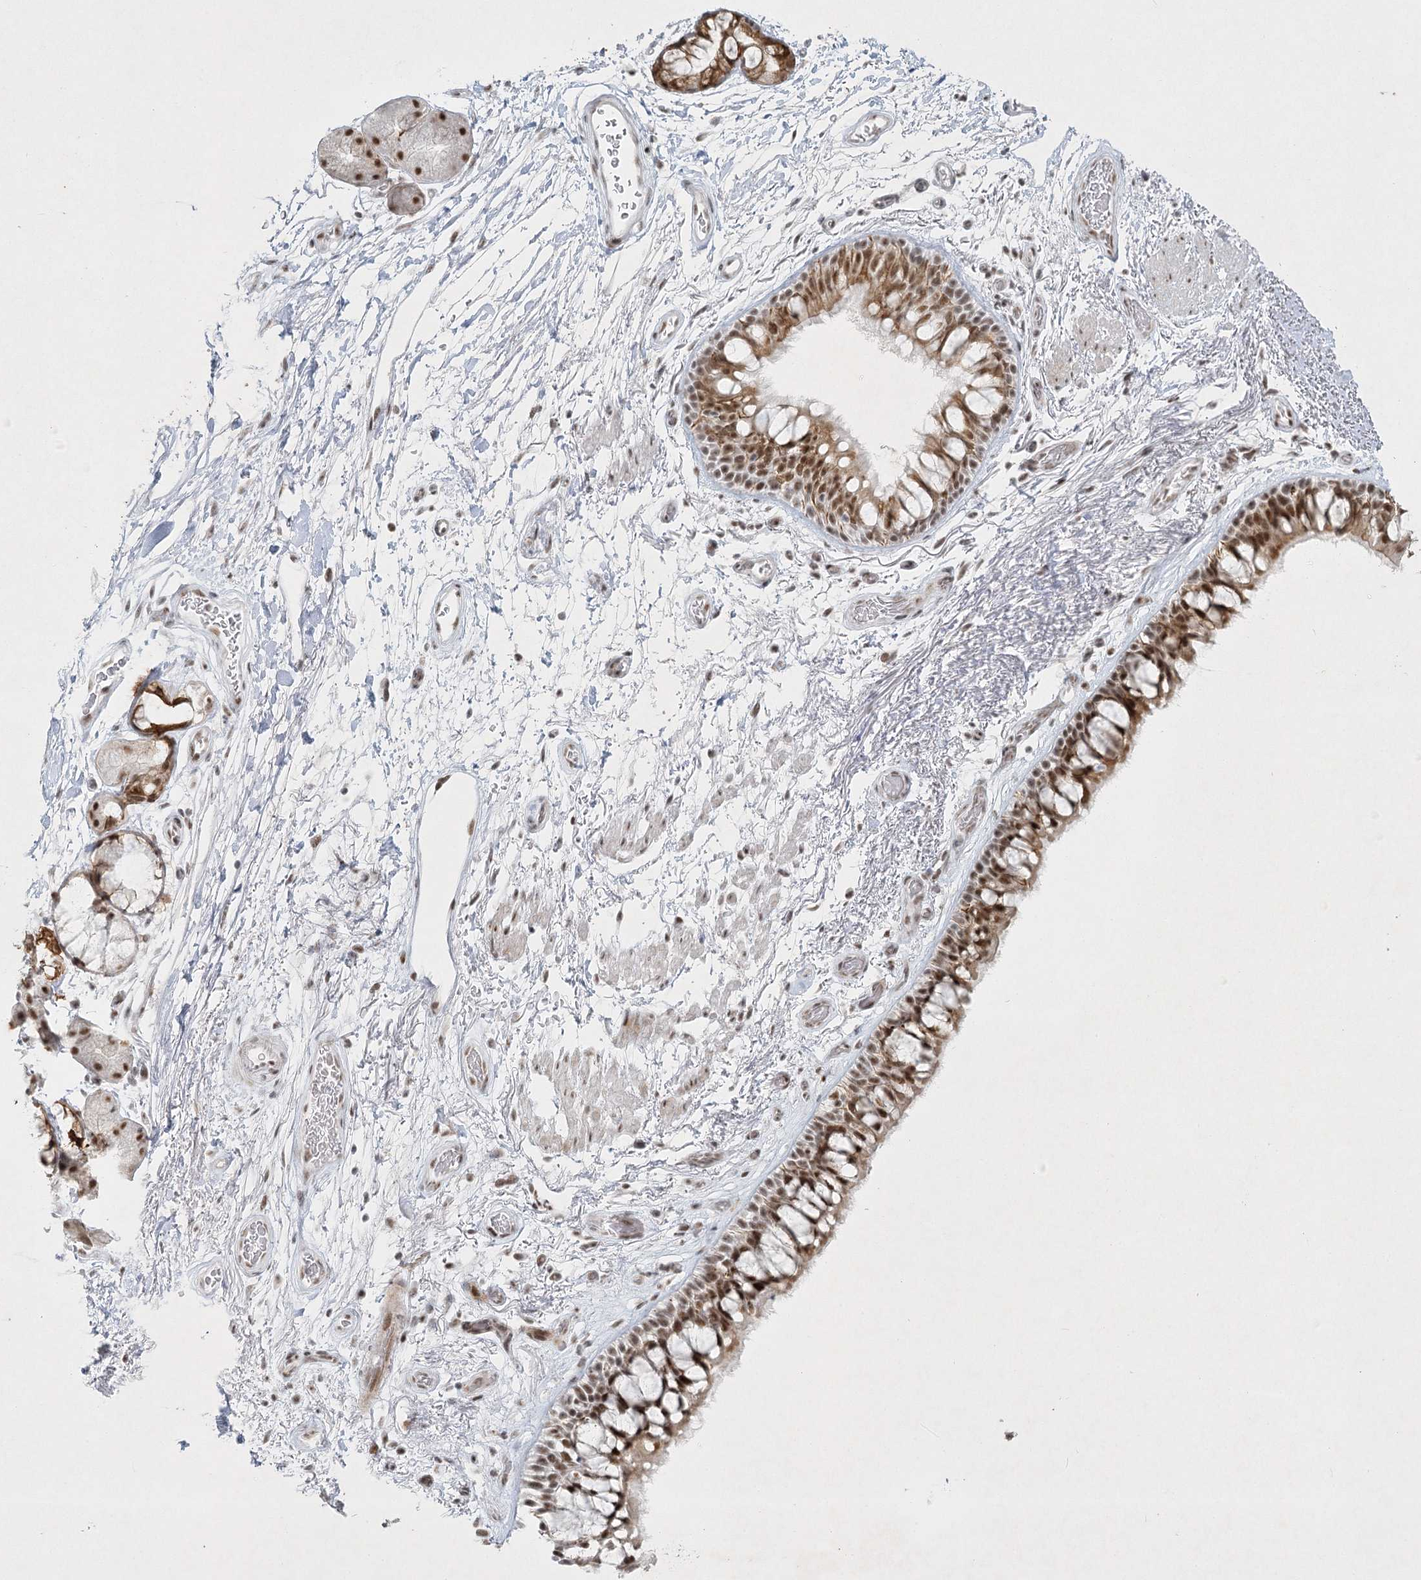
{"staining": {"intensity": "strong", "quantity": ">75%", "location": "nuclear"}, "tissue": "bronchus", "cell_type": "Respiratory epithelial cells", "image_type": "normal", "snomed": [{"axis": "morphology", "description": "Normal tissue, NOS"}, {"axis": "topography", "description": "Bronchus"}], "caption": "Respiratory epithelial cells display high levels of strong nuclear expression in approximately >75% of cells in normal bronchus. The staining is performed using DAB (3,3'-diaminobenzidine) brown chromogen to label protein expression. The nuclei are counter-stained blue using hematoxylin.", "gene": "U2SURP", "patient": {"sex": "male", "age": 65}}